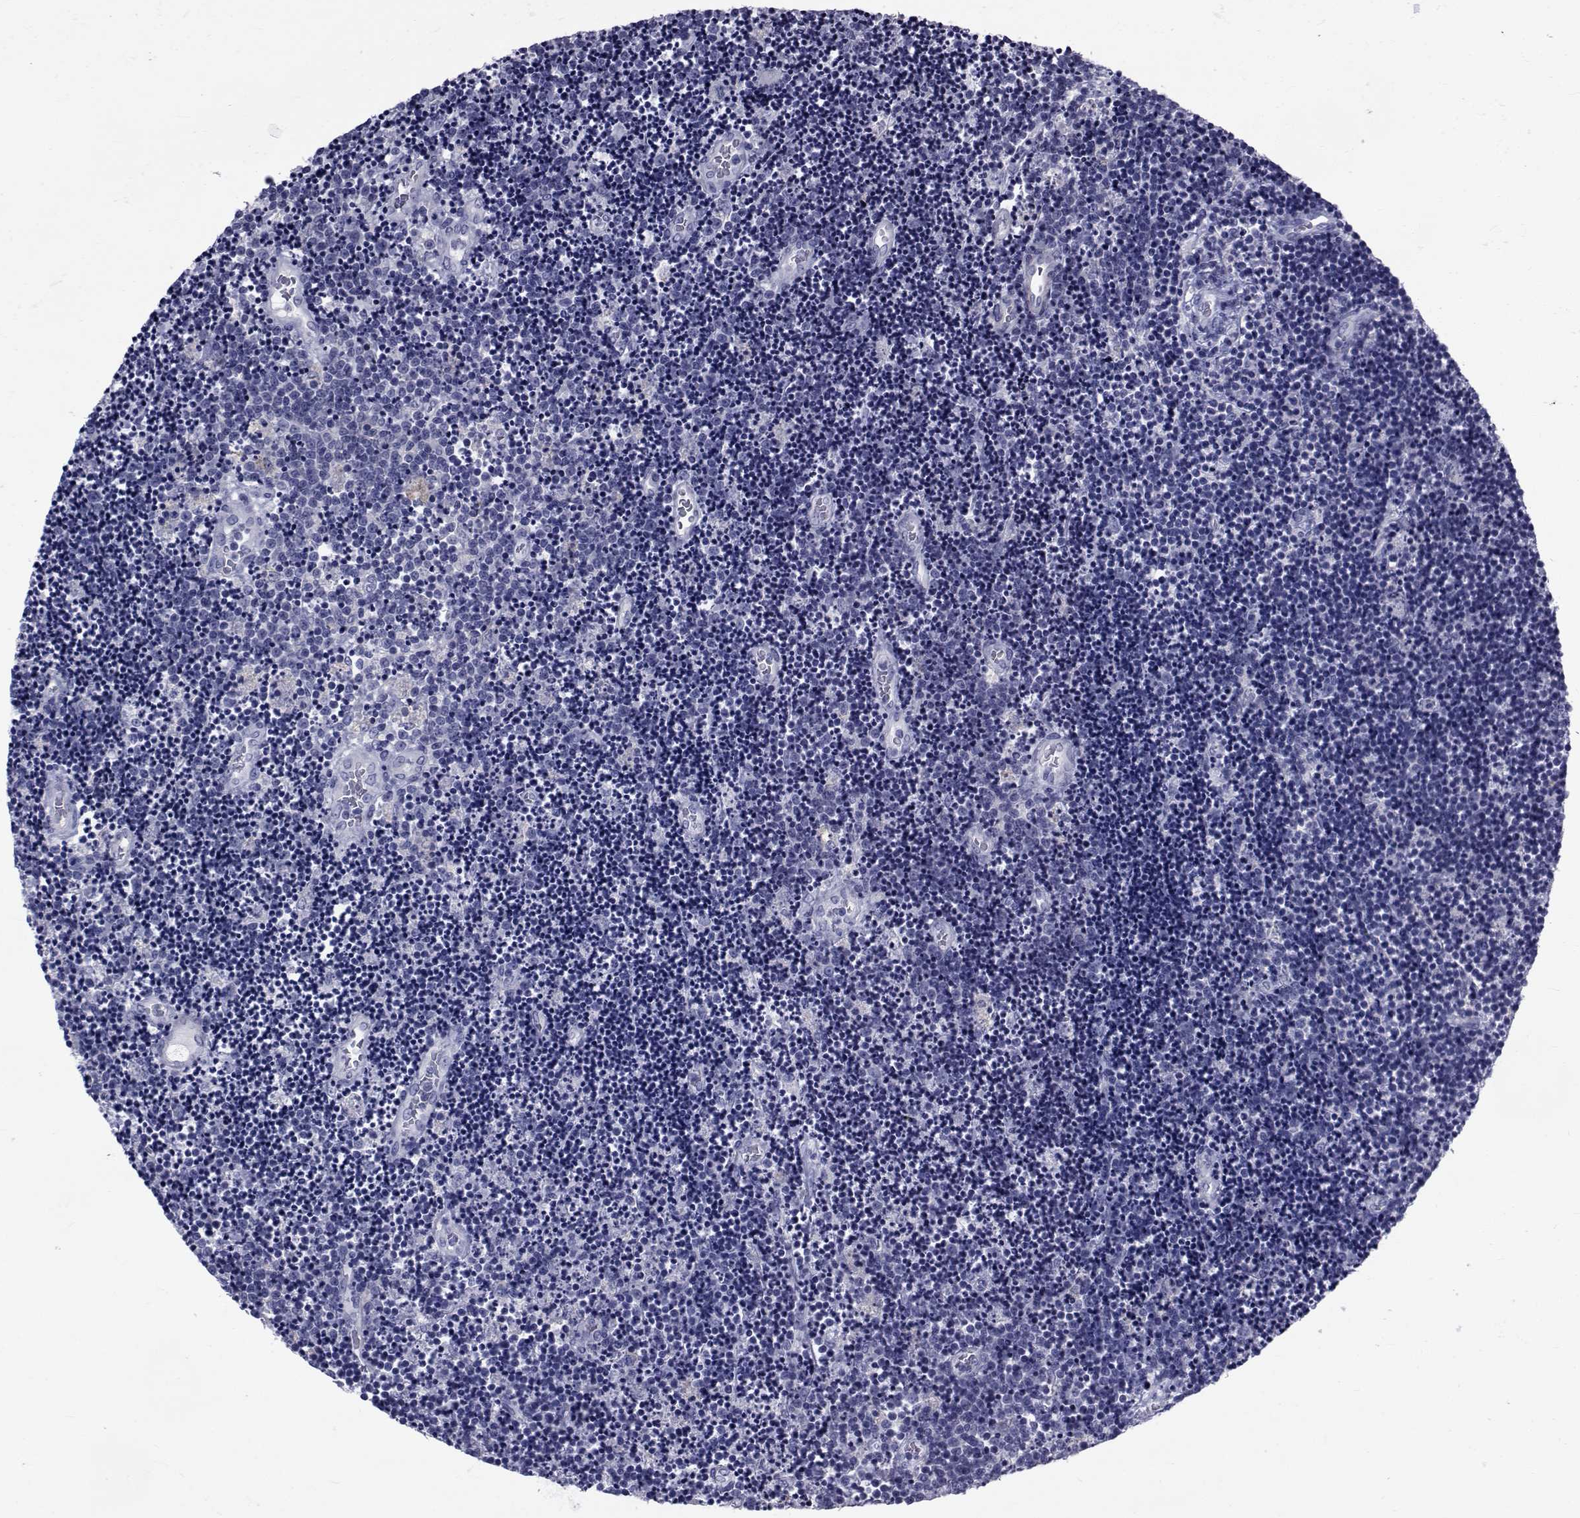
{"staining": {"intensity": "negative", "quantity": "none", "location": "none"}, "tissue": "lymphoma", "cell_type": "Tumor cells", "image_type": "cancer", "snomed": [{"axis": "morphology", "description": "Malignant lymphoma, non-Hodgkin's type, Low grade"}, {"axis": "topography", "description": "Brain"}], "caption": "DAB (3,3'-diaminobenzidine) immunohistochemical staining of lymphoma exhibits no significant expression in tumor cells. (IHC, brightfield microscopy, high magnification).", "gene": "GKAP1", "patient": {"sex": "female", "age": 66}}